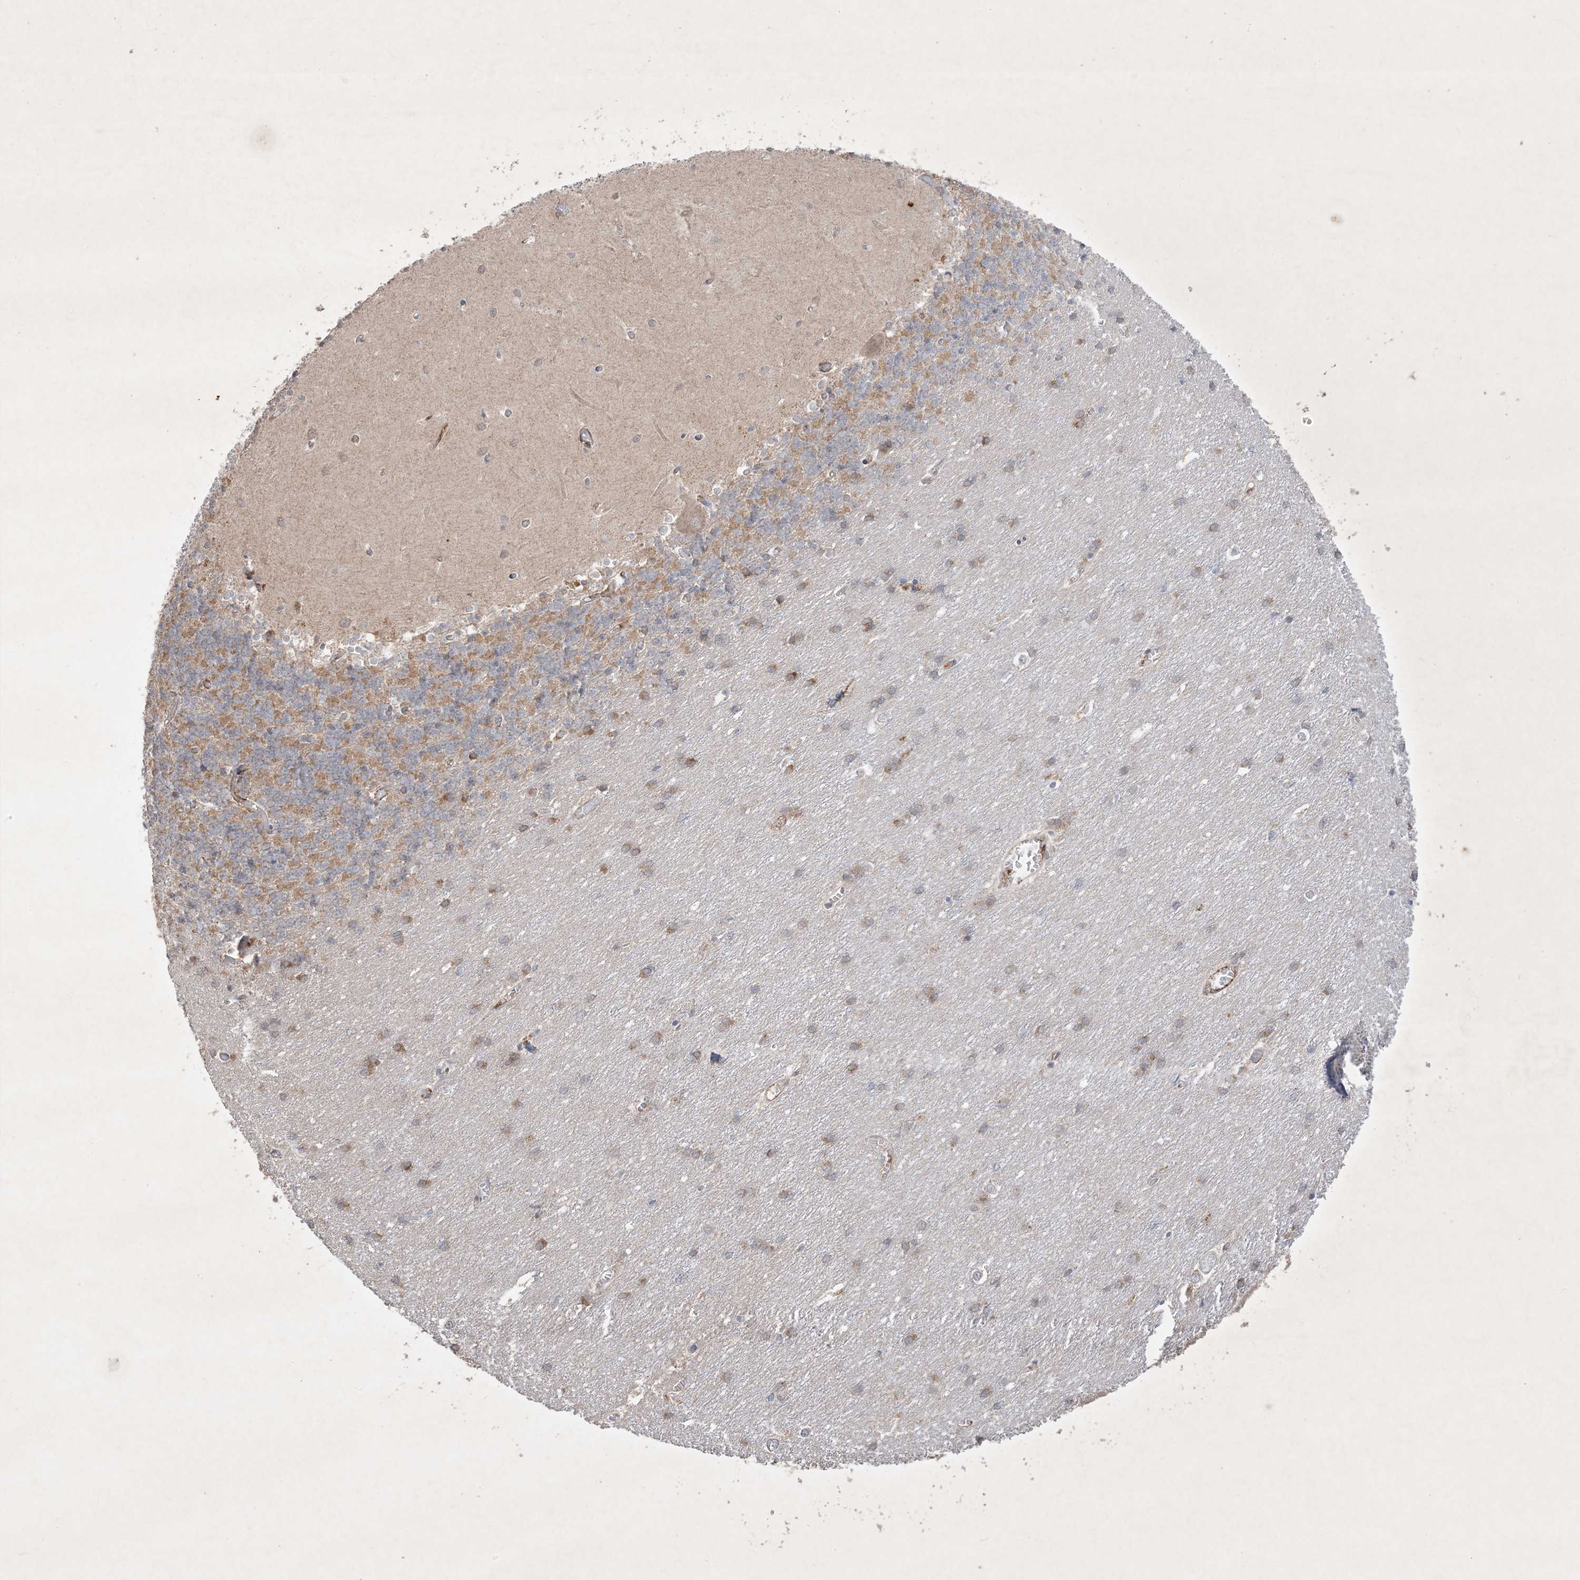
{"staining": {"intensity": "moderate", "quantity": "<25%", "location": "cytoplasmic/membranous"}, "tissue": "cerebellum", "cell_type": "Cells in granular layer", "image_type": "normal", "snomed": [{"axis": "morphology", "description": "Normal tissue, NOS"}, {"axis": "topography", "description": "Cerebellum"}], "caption": "Cerebellum stained for a protein (brown) demonstrates moderate cytoplasmic/membranous positive positivity in approximately <25% of cells in granular layer.", "gene": "PRSS36", "patient": {"sex": "male", "age": 37}}